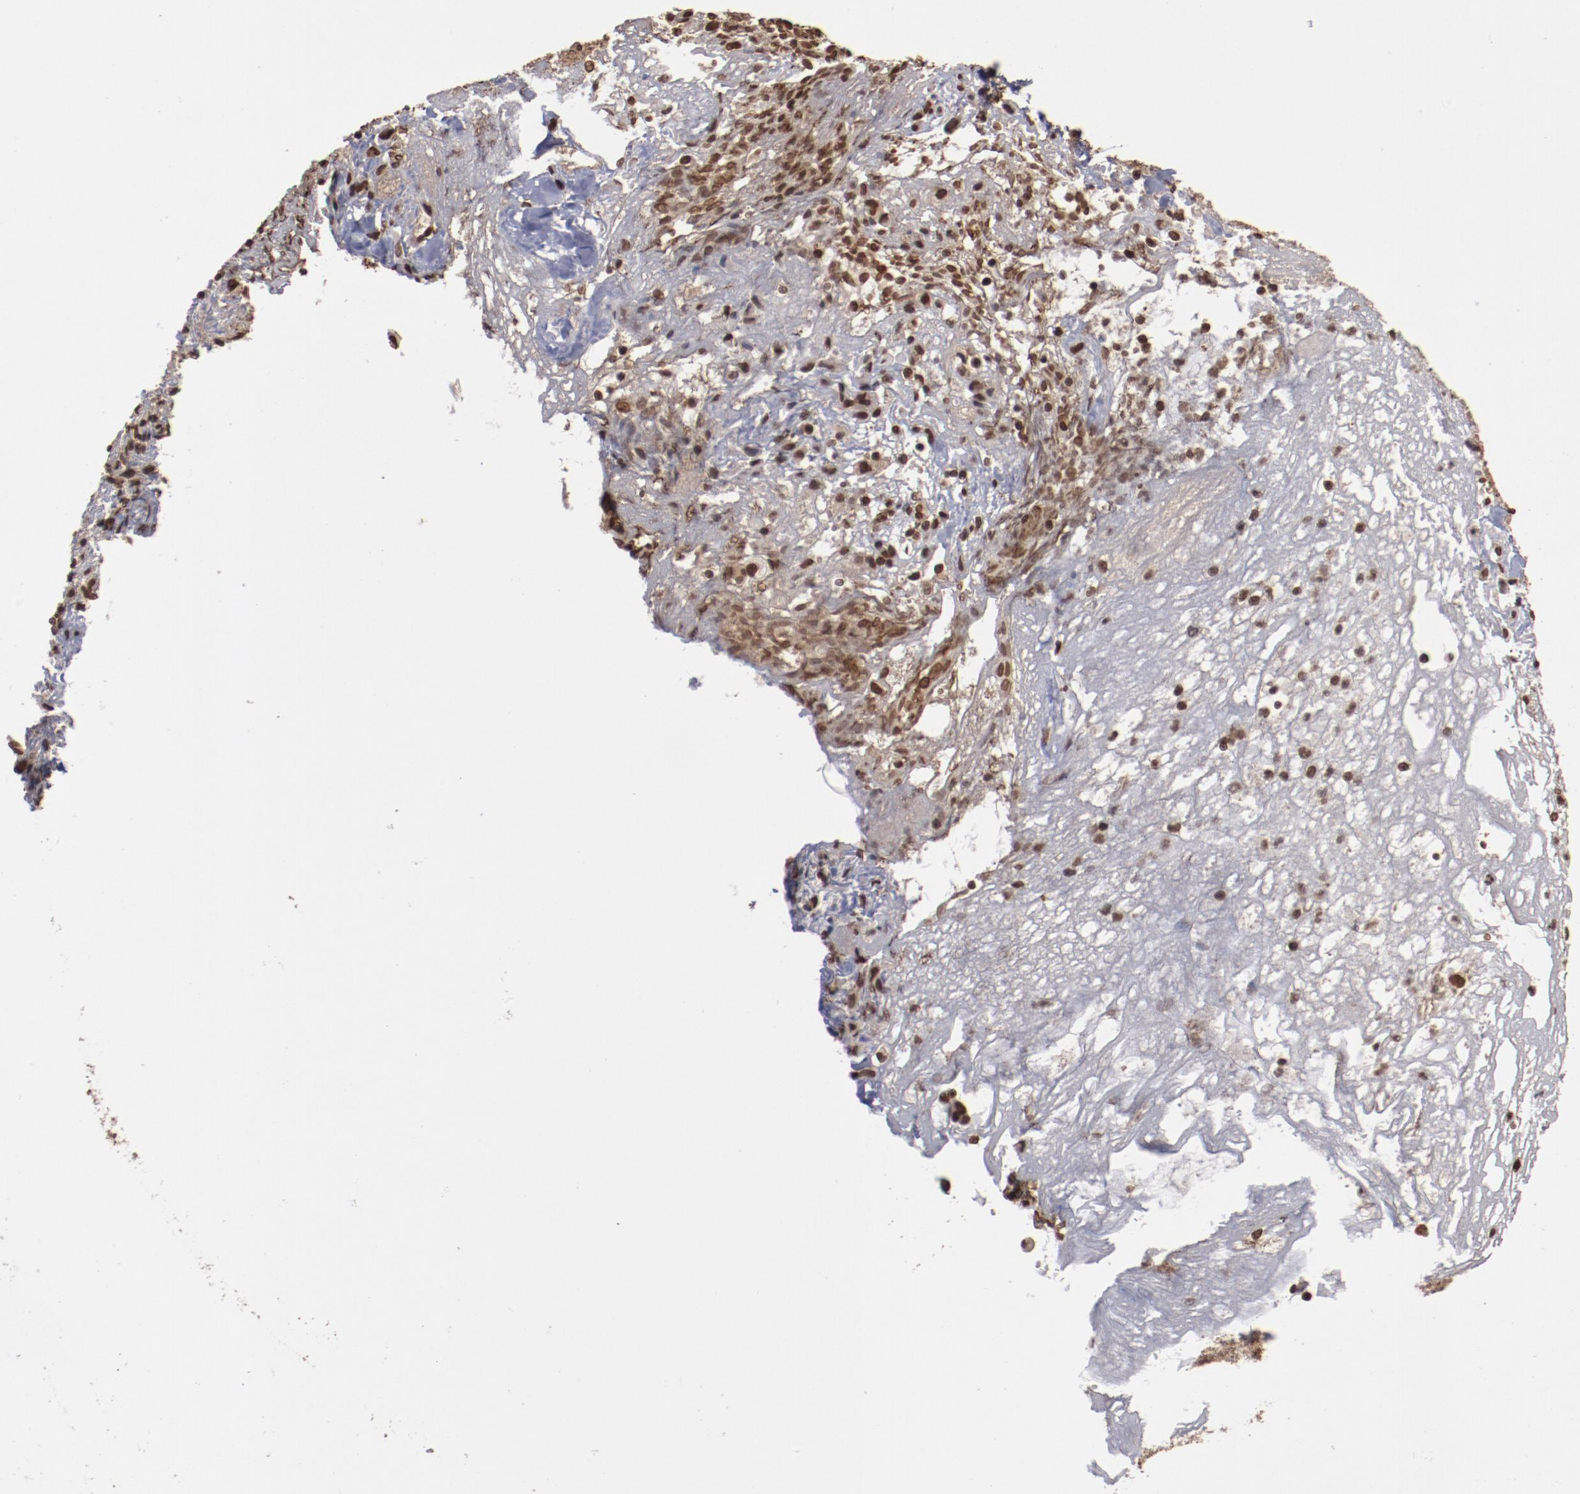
{"staining": {"intensity": "moderate", "quantity": ">75%", "location": "nuclear"}, "tissue": "ovarian cancer", "cell_type": "Tumor cells", "image_type": "cancer", "snomed": [{"axis": "morphology", "description": "Carcinoma, endometroid"}, {"axis": "topography", "description": "Ovary"}], "caption": "Approximately >75% of tumor cells in human endometroid carcinoma (ovarian) demonstrate moderate nuclear protein staining as visualized by brown immunohistochemical staining.", "gene": "AKT1", "patient": {"sex": "female", "age": 42}}